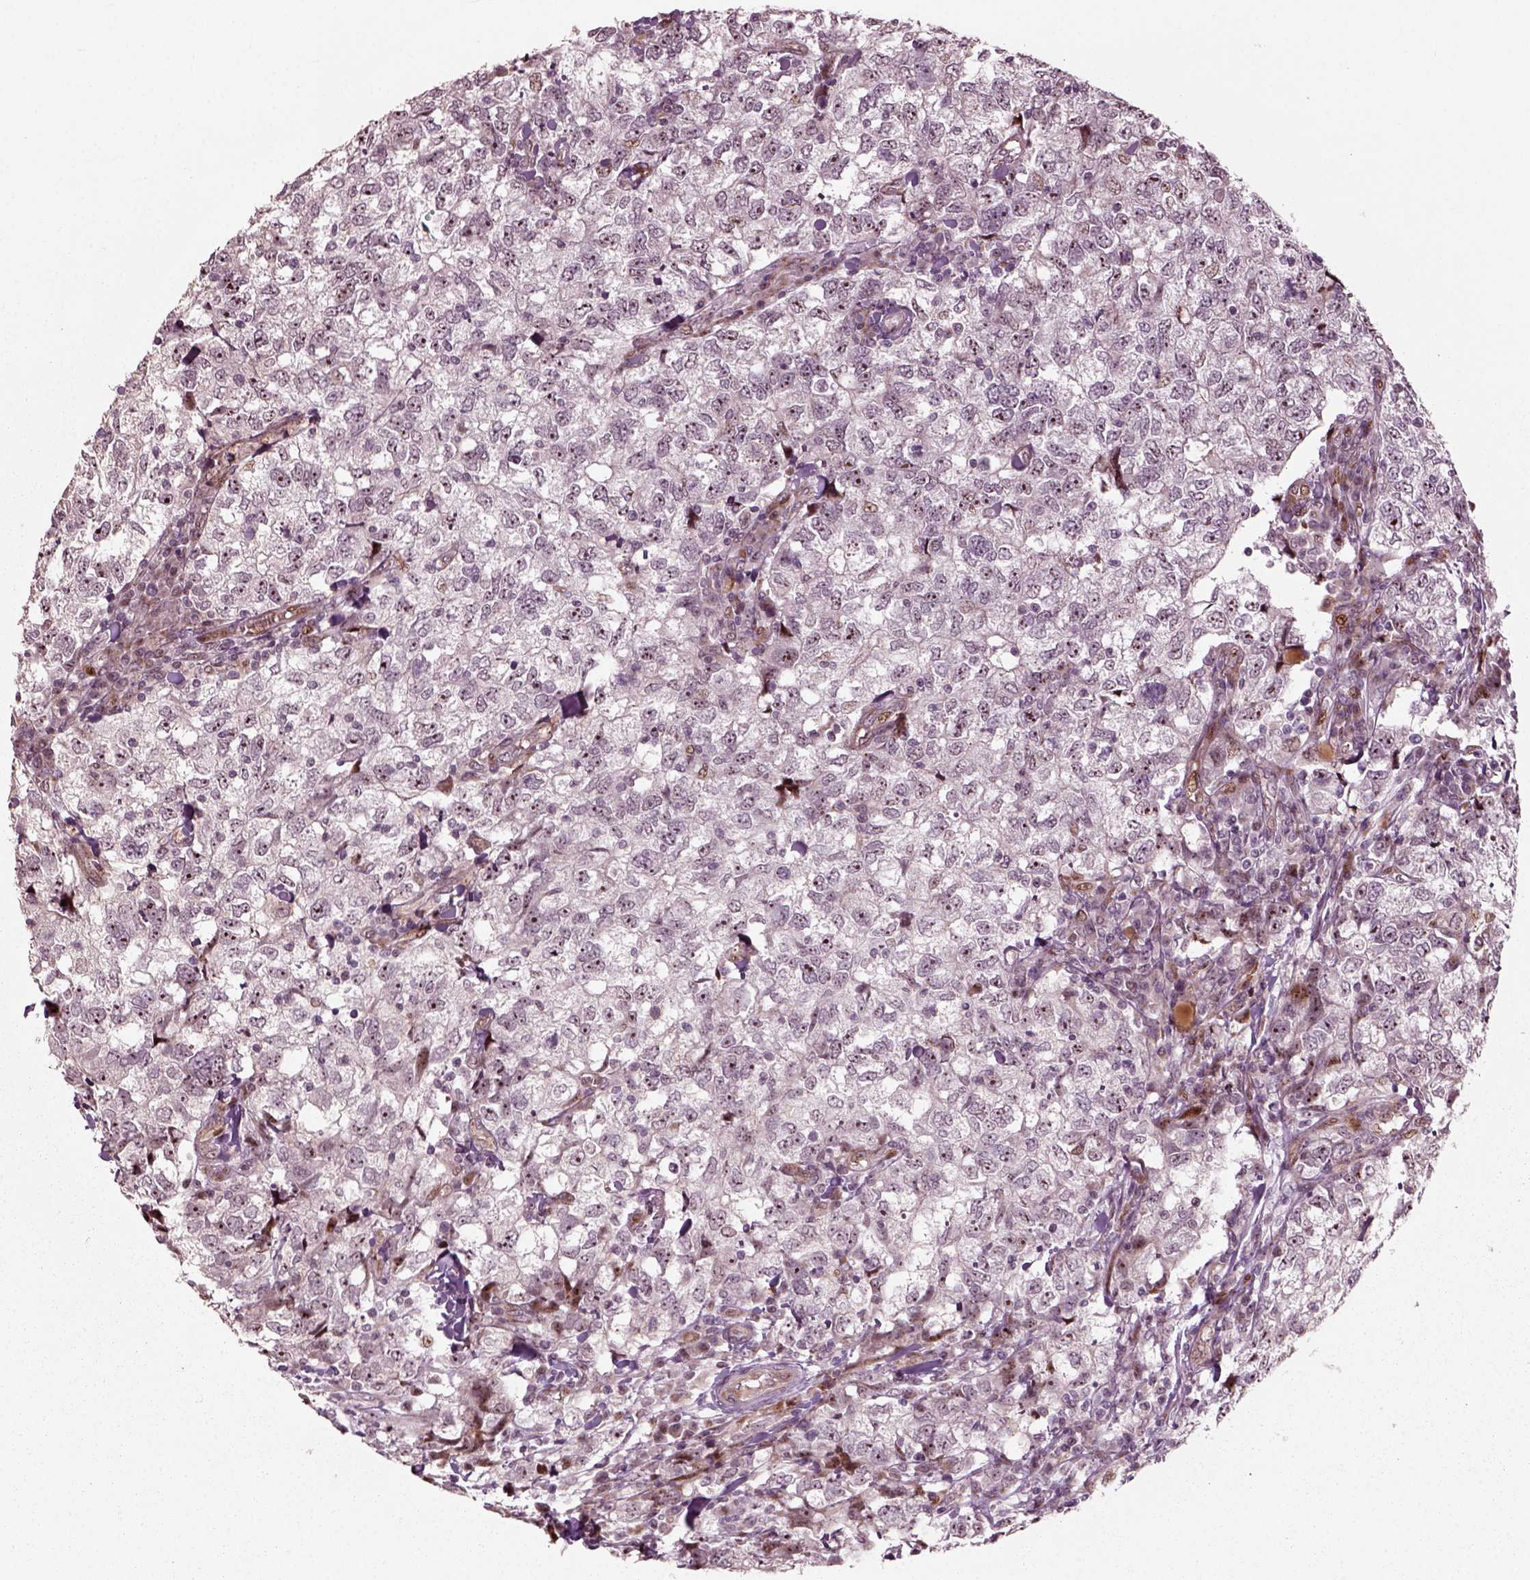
{"staining": {"intensity": "weak", "quantity": "25%-75%", "location": "nuclear"}, "tissue": "breast cancer", "cell_type": "Tumor cells", "image_type": "cancer", "snomed": [{"axis": "morphology", "description": "Duct carcinoma"}, {"axis": "topography", "description": "Breast"}], "caption": "Weak nuclear positivity for a protein is seen in approximately 25%-75% of tumor cells of breast intraductal carcinoma using IHC.", "gene": "CDC14A", "patient": {"sex": "female", "age": 30}}